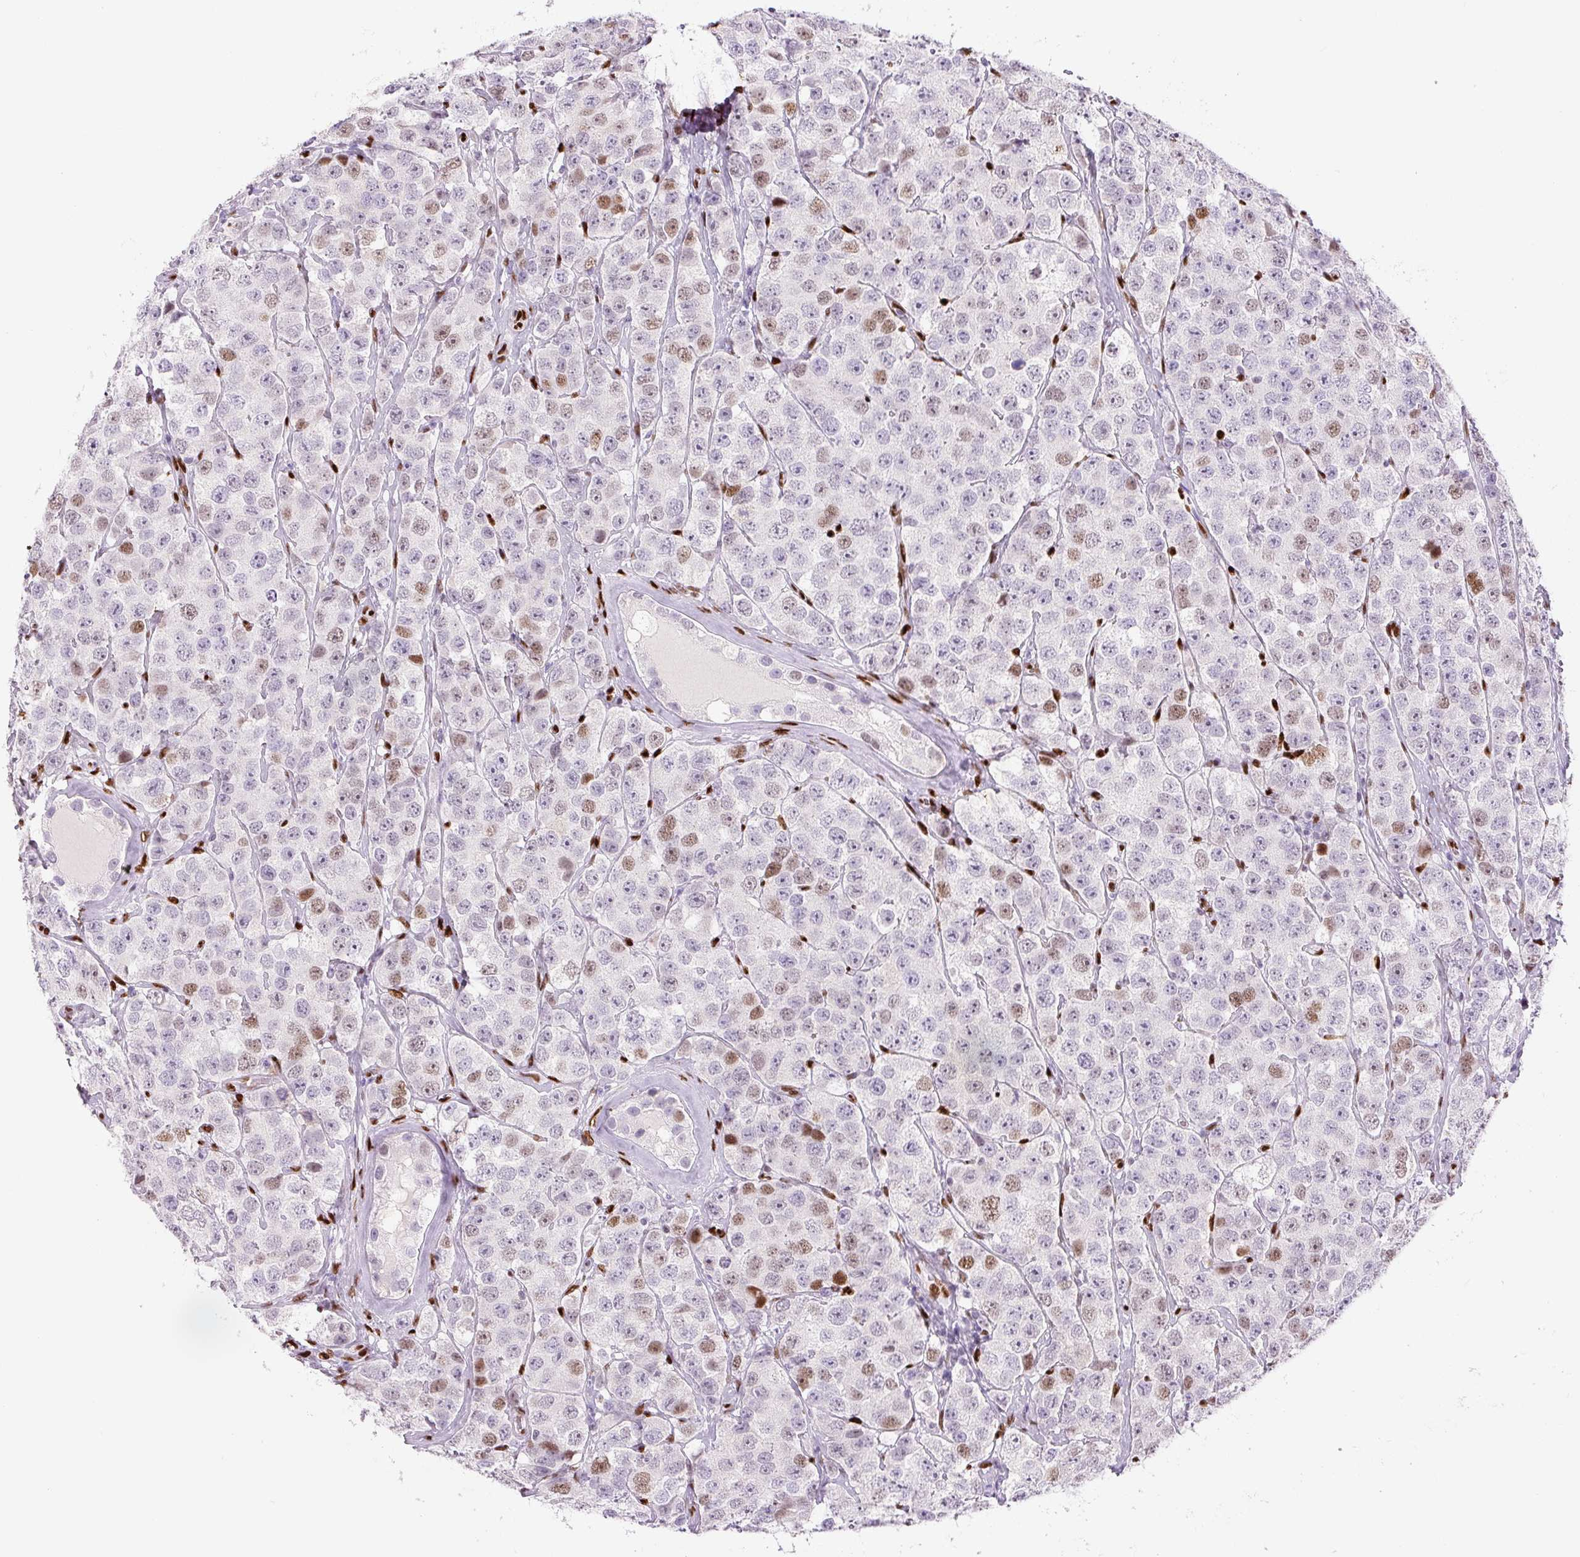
{"staining": {"intensity": "moderate", "quantity": "25%-75%", "location": "nuclear"}, "tissue": "testis cancer", "cell_type": "Tumor cells", "image_type": "cancer", "snomed": [{"axis": "morphology", "description": "Seminoma, NOS"}, {"axis": "topography", "description": "Testis"}], "caption": "Human seminoma (testis) stained for a protein (brown) shows moderate nuclear positive positivity in about 25%-75% of tumor cells.", "gene": "ZEB1", "patient": {"sex": "male", "age": 28}}